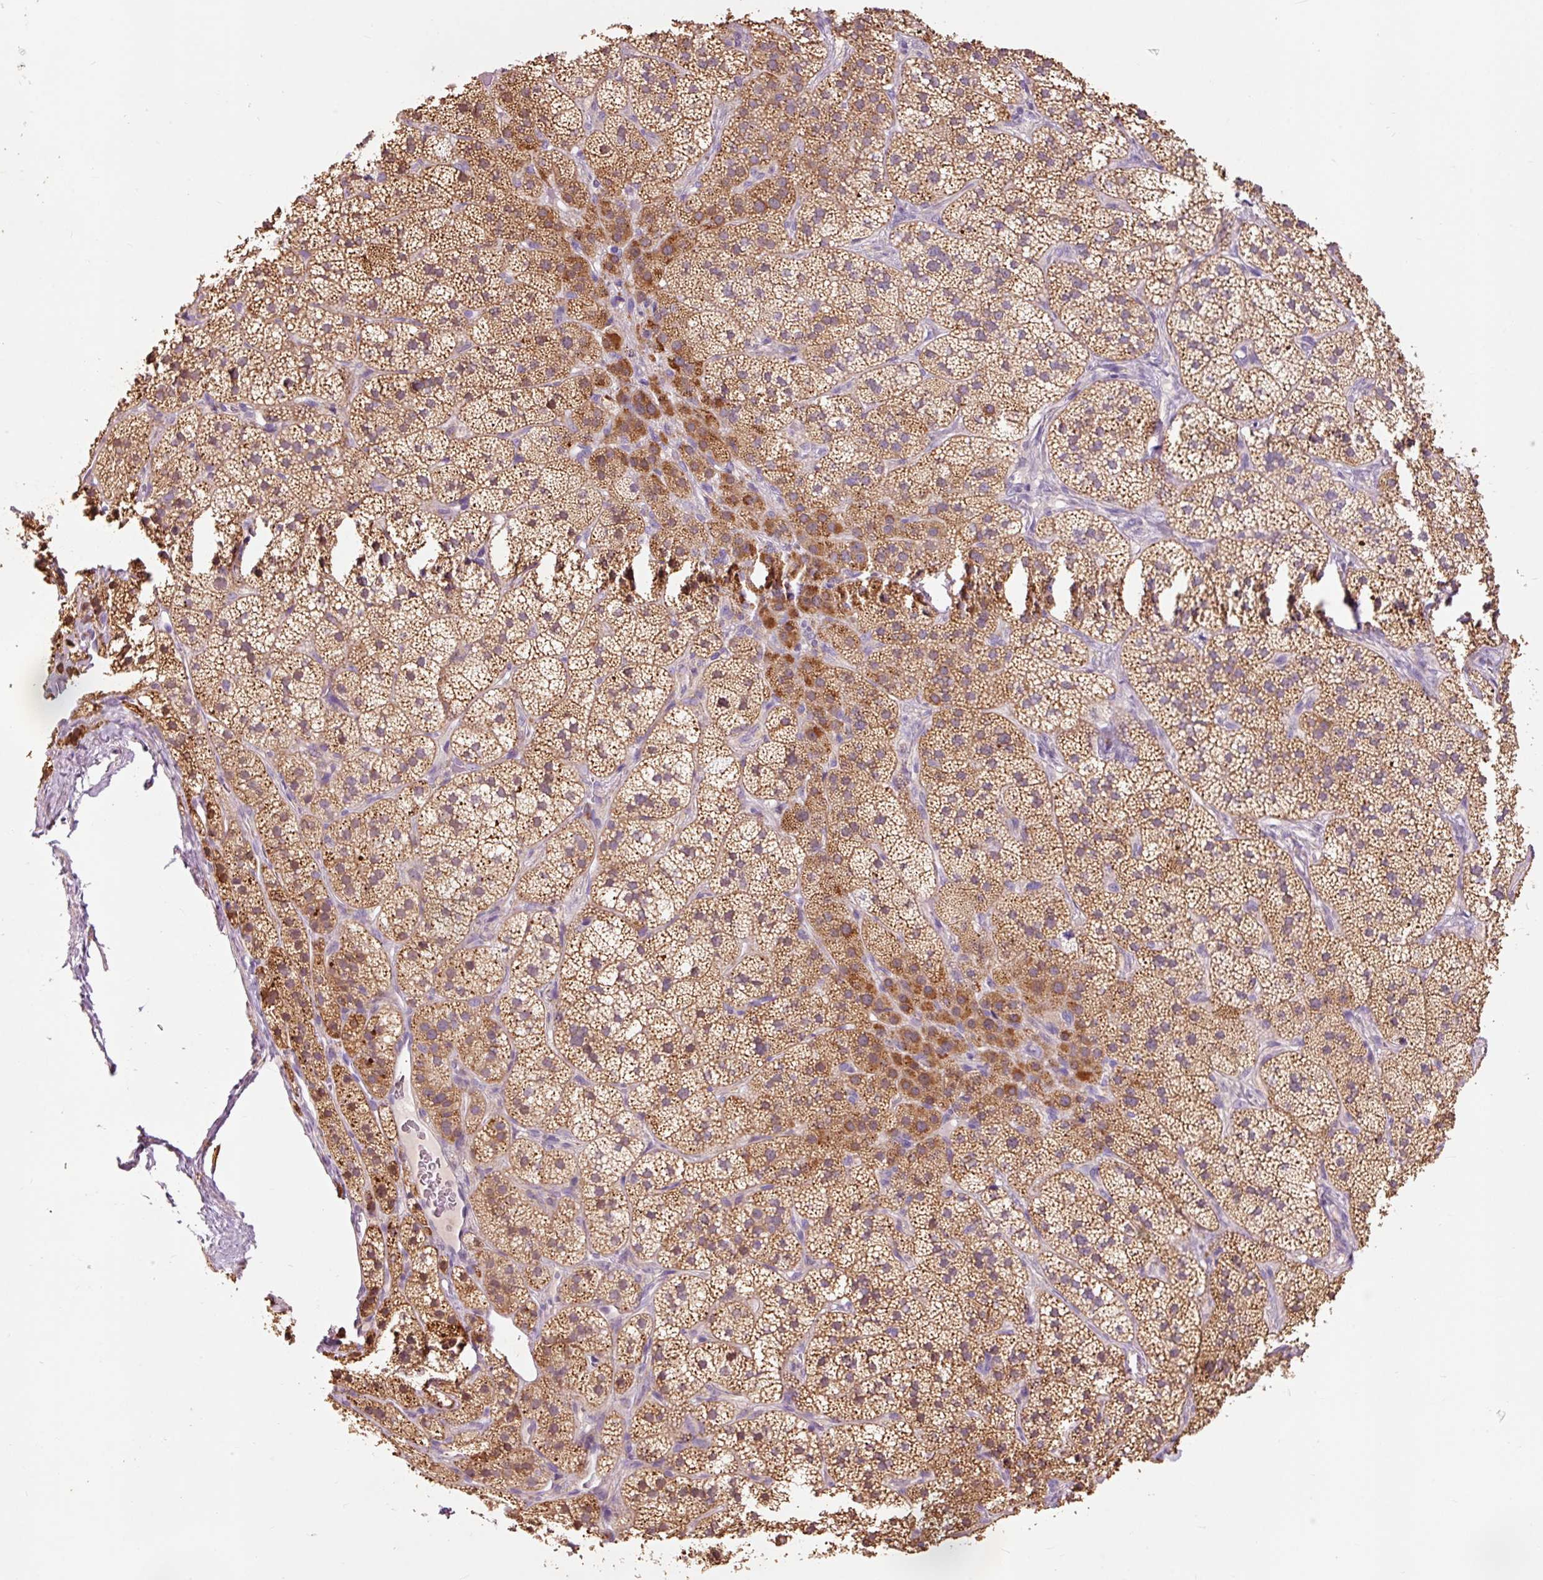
{"staining": {"intensity": "moderate", "quantity": ">75%", "location": "cytoplasmic/membranous"}, "tissue": "adrenal gland", "cell_type": "Glandular cells", "image_type": "normal", "snomed": [{"axis": "morphology", "description": "Normal tissue, NOS"}, {"axis": "topography", "description": "Adrenal gland"}], "caption": "Protein expression analysis of benign human adrenal gland reveals moderate cytoplasmic/membranous positivity in about >75% of glandular cells. The protein of interest is stained brown, and the nuclei are stained in blue (DAB IHC with brightfield microscopy, high magnification).", "gene": "PRDX5", "patient": {"sex": "female", "age": 58}}